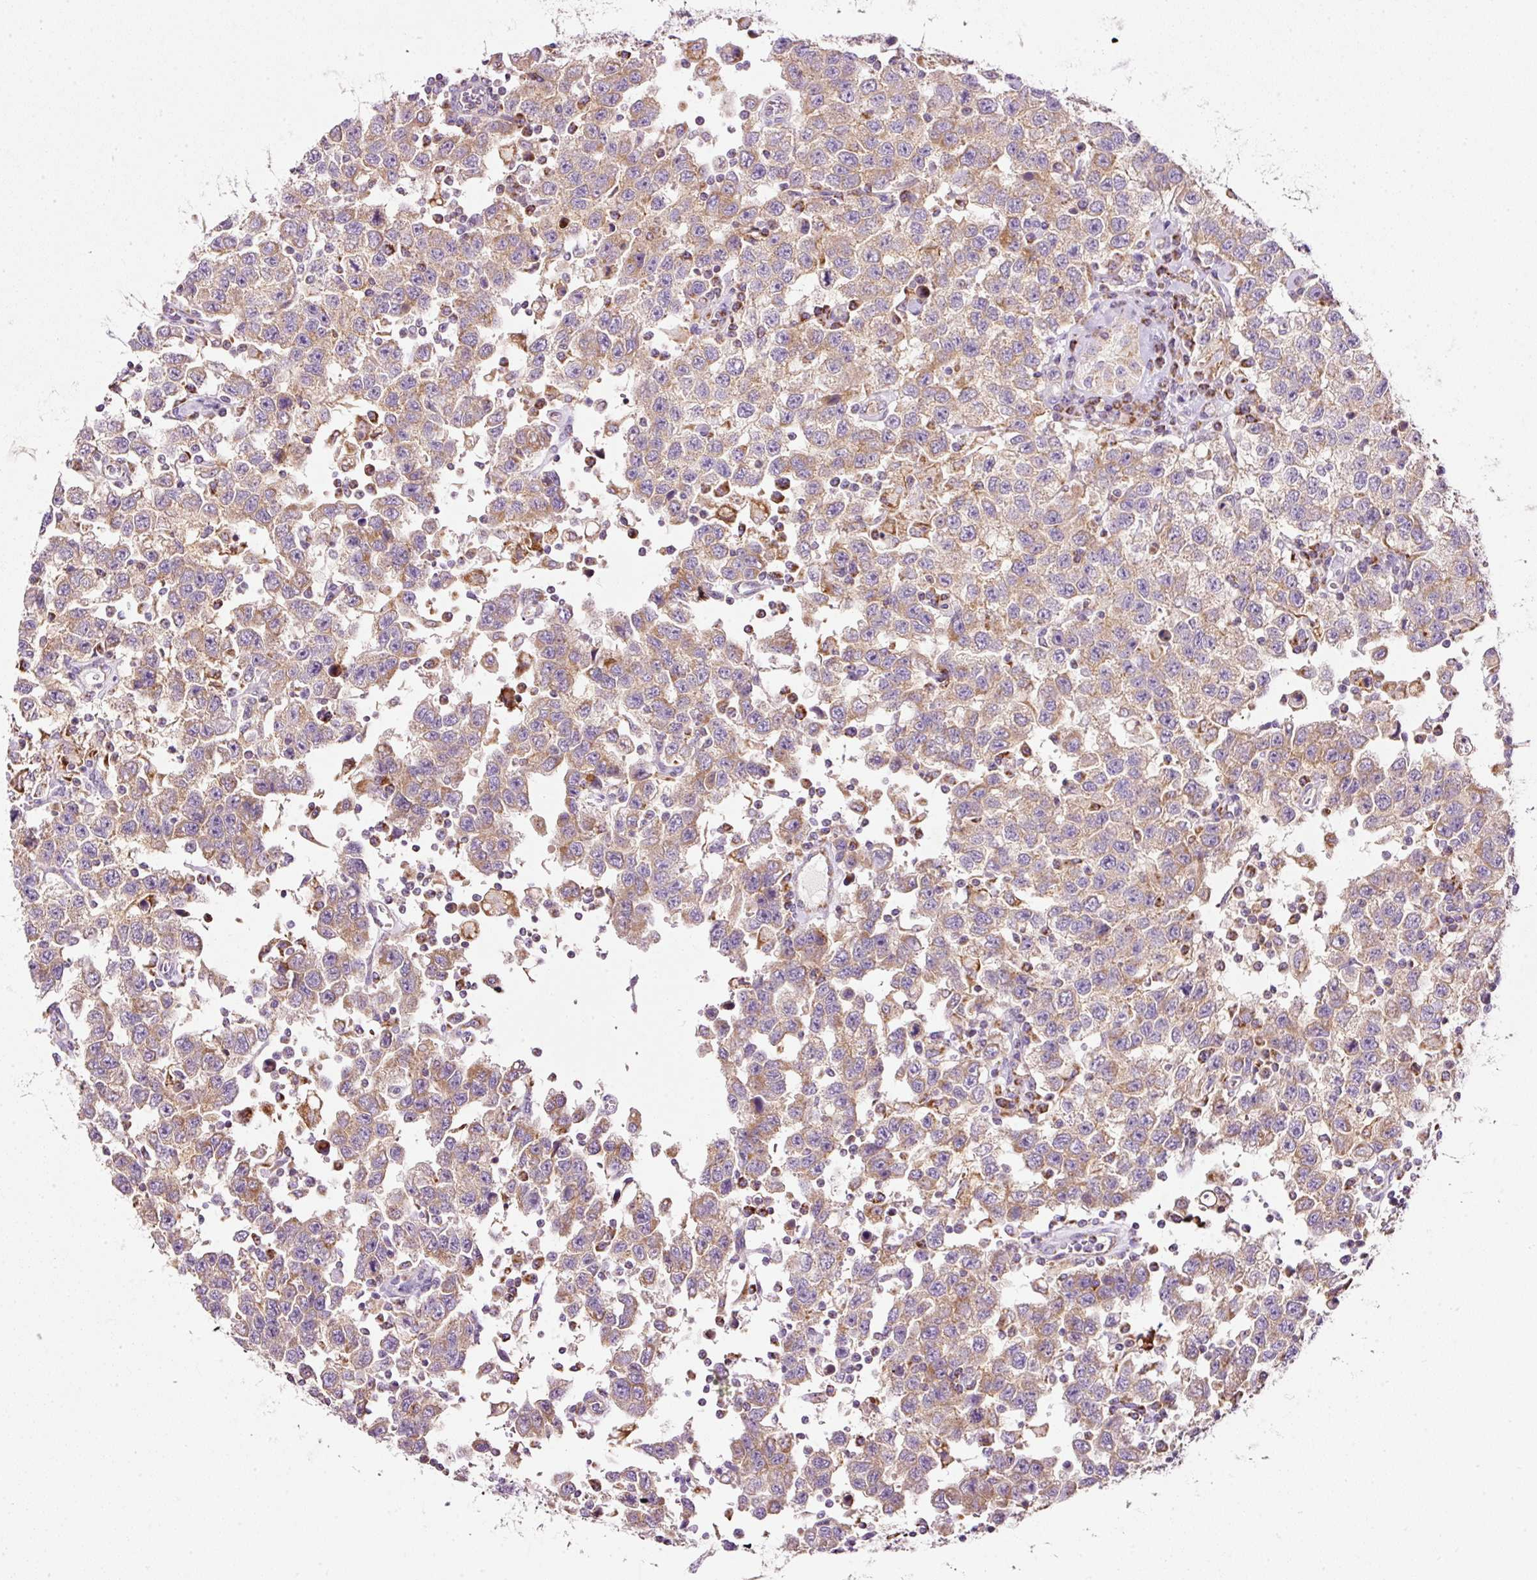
{"staining": {"intensity": "moderate", "quantity": "<25%", "location": "cytoplasmic/membranous"}, "tissue": "testis cancer", "cell_type": "Tumor cells", "image_type": "cancer", "snomed": [{"axis": "morphology", "description": "Seminoma, NOS"}, {"axis": "topography", "description": "Testis"}], "caption": "Testis cancer stained with a protein marker exhibits moderate staining in tumor cells.", "gene": "NDUFA1", "patient": {"sex": "male", "age": 41}}